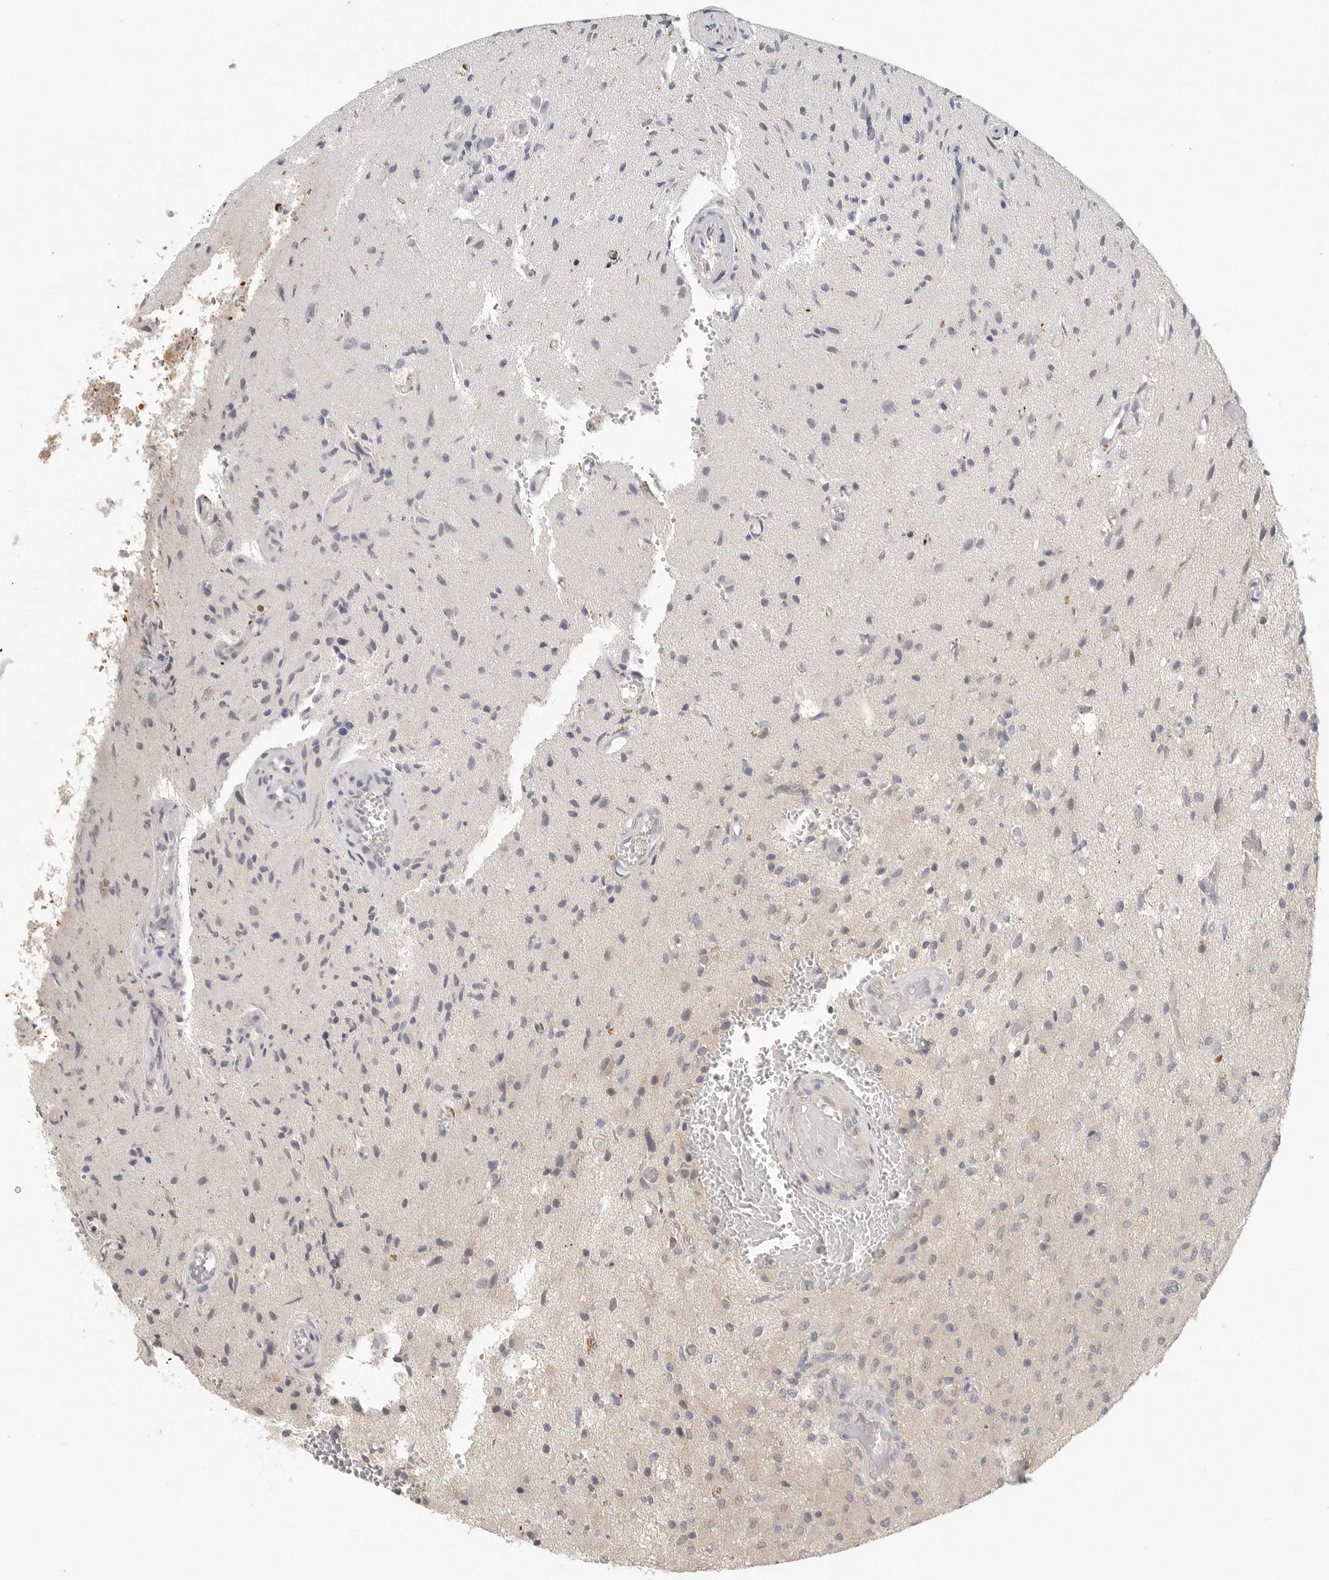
{"staining": {"intensity": "negative", "quantity": "none", "location": "none"}, "tissue": "glioma", "cell_type": "Tumor cells", "image_type": "cancer", "snomed": [{"axis": "morphology", "description": "Normal tissue, NOS"}, {"axis": "morphology", "description": "Glioma, malignant, High grade"}, {"axis": "topography", "description": "Cerebral cortex"}], "caption": "DAB immunohistochemical staining of human malignant glioma (high-grade) reveals no significant staining in tumor cells.", "gene": "HDAC6", "patient": {"sex": "male", "age": 77}}